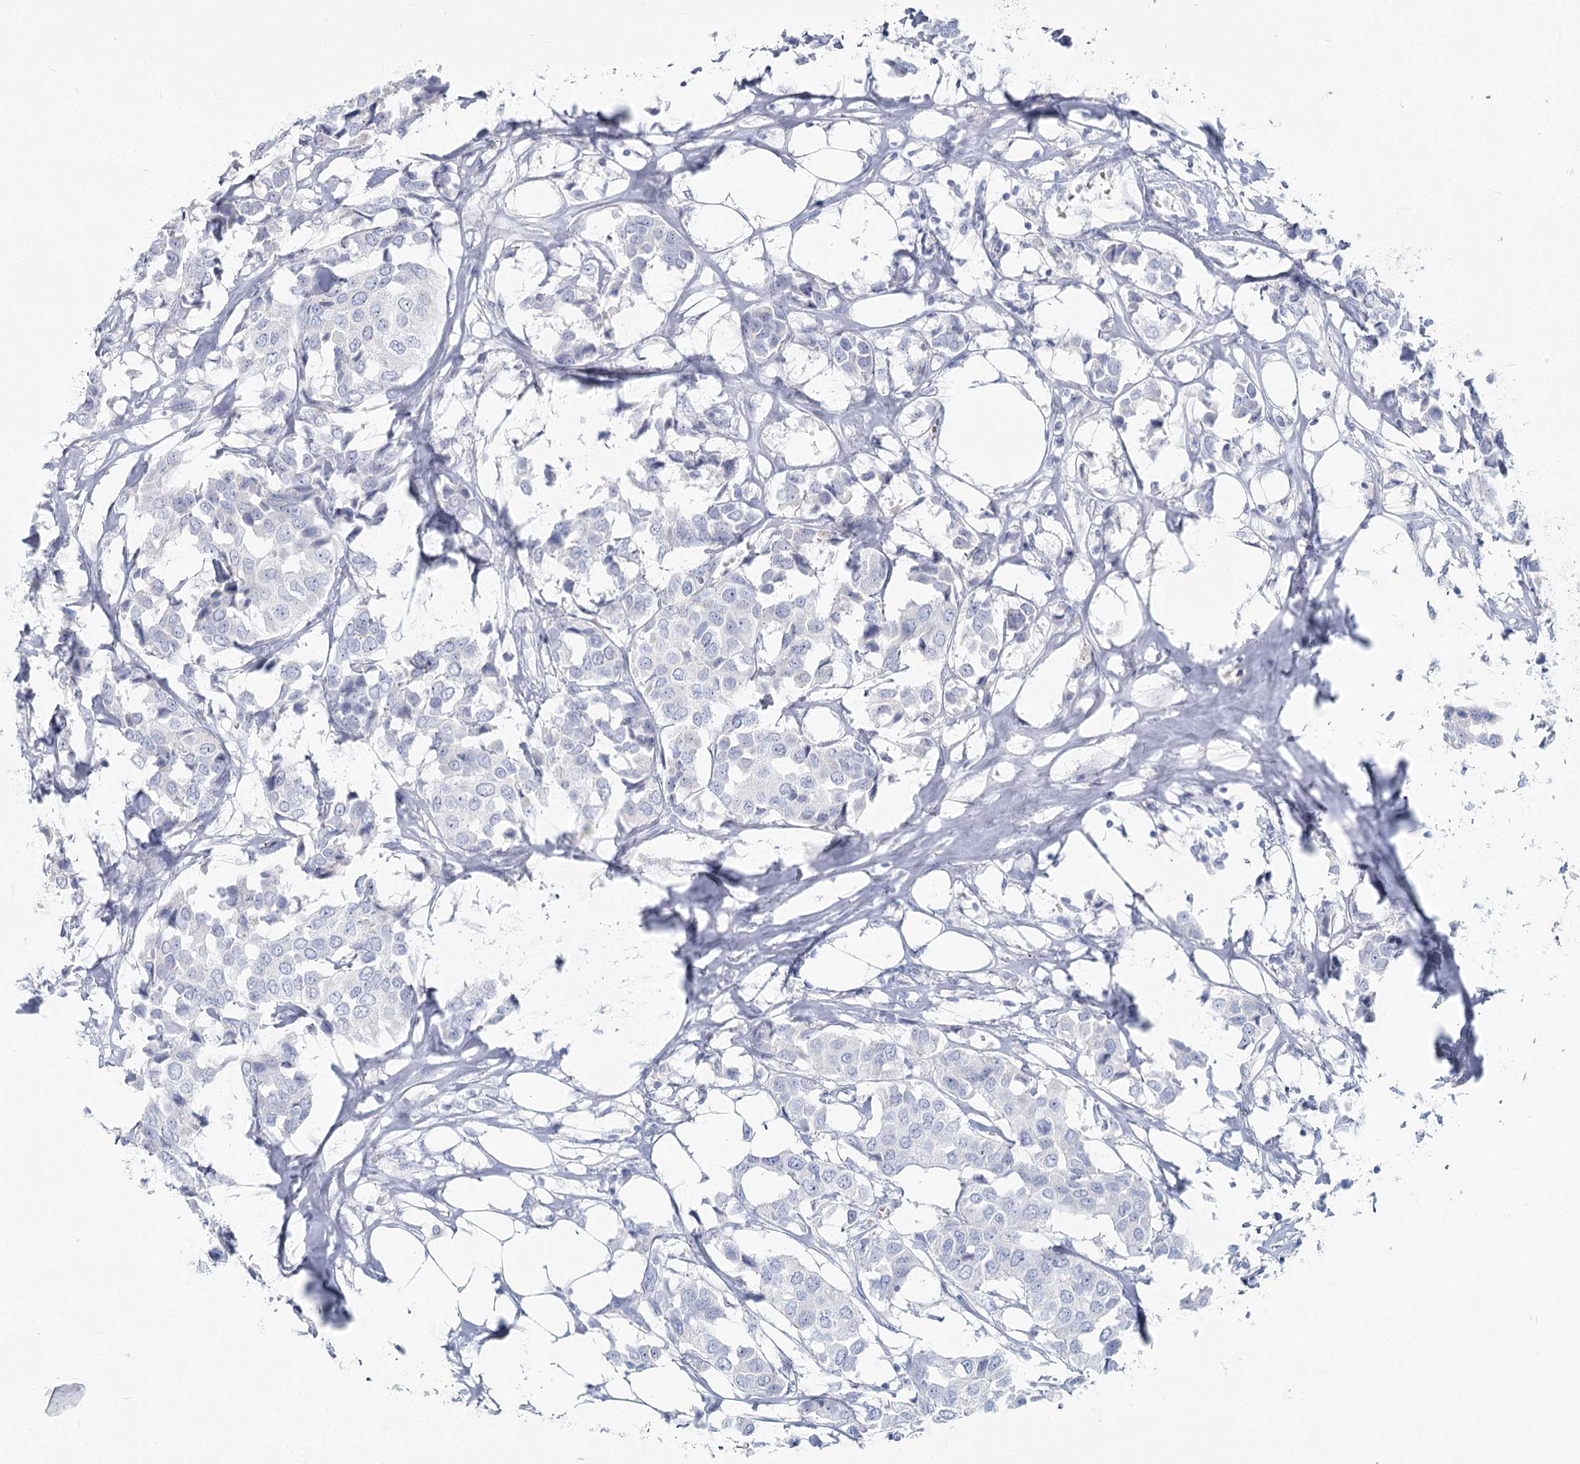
{"staining": {"intensity": "negative", "quantity": "none", "location": "none"}, "tissue": "breast cancer", "cell_type": "Tumor cells", "image_type": "cancer", "snomed": [{"axis": "morphology", "description": "Duct carcinoma"}, {"axis": "topography", "description": "Breast"}], "caption": "Immunohistochemistry (IHC) image of neoplastic tissue: human breast invasive ductal carcinoma stained with DAB (3,3'-diaminobenzidine) reveals no significant protein positivity in tumor cells.", "gene": "IFIT5", "patient": {"sex": "female", "age": 80}}